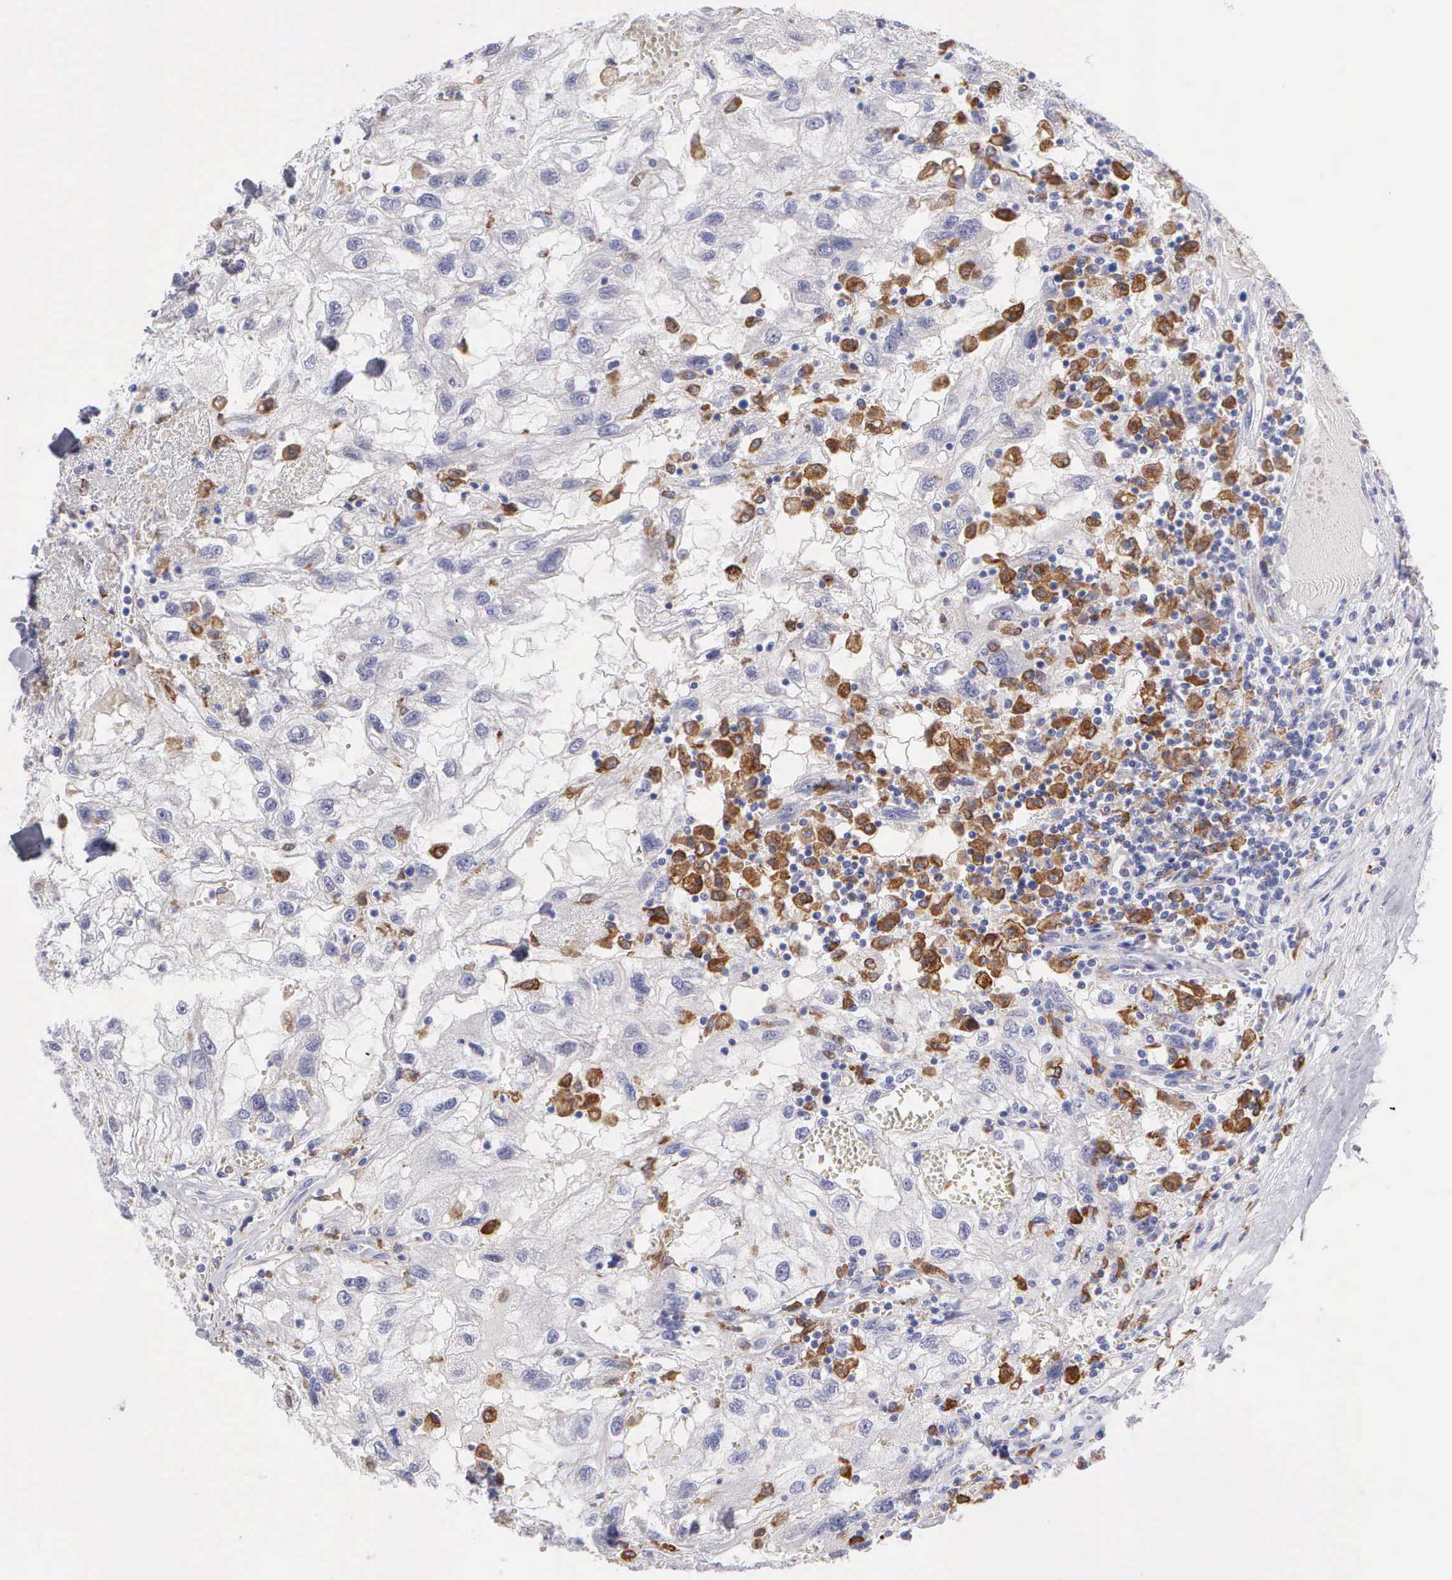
{"staining": {"intensity": "negative", "quantity": "none", "location": "none"}, "tissue": "renal cancer", "cell_type": "Tumor cells", "image_type": "cancer", "snomed": [{"axis": "morphology", "description": "Normal tissue, NOS"}, {"axis": "morphology", "description": "Adenocarcinoma, NOS"}, {"axis": "topography", "description": "Kidney"}], "caption": "DAB immunohistochemical staining of human renal cancer displays no significant staining in tumor cells.", "gene": "TYRP1", "patient": {"sex": "male", "age": 71}}